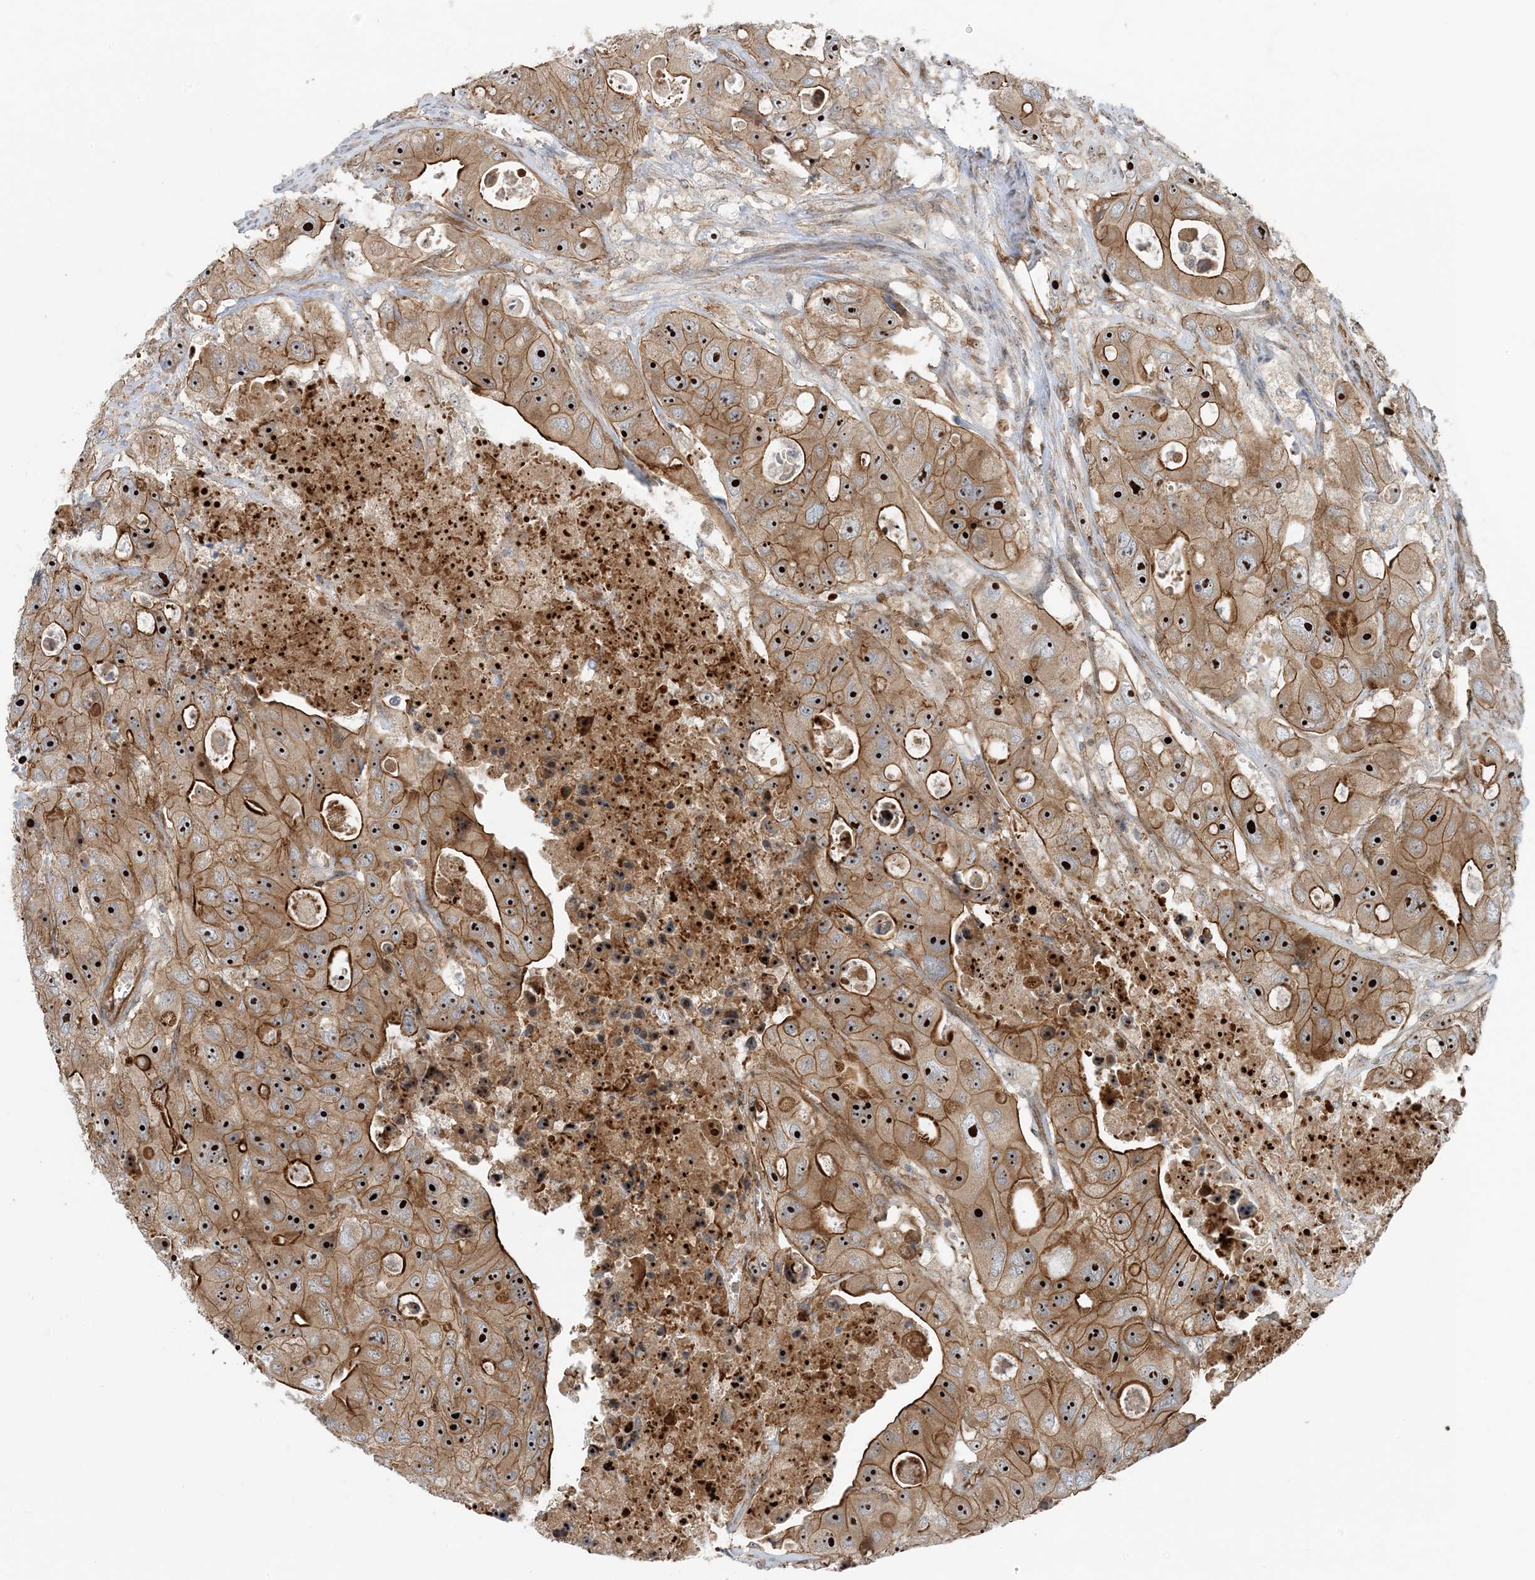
{"staining": {"intensity": "strong", "quantity": ">75%", "location": "cytoplasmic/membranous,nuclear"}, "tissue": "colorectal cancer", "cell_type": "Tumor cells", "image_type": "cancer", "snomed": [{"axis": "morphology", "description": "Adenocarcinoma, NOS"}, {"axis": "topography", "description": "Colon"}], "caption": "Approximately >75% of tumor cells in human adenocarcinoma (colorectal) reveal strong cytoplasmic/membranous and nuclear protein staining as visualized by brown immunohistochemical staining.", "gene": "MYL5", "patient": {"sex": "female", "age": 46}}